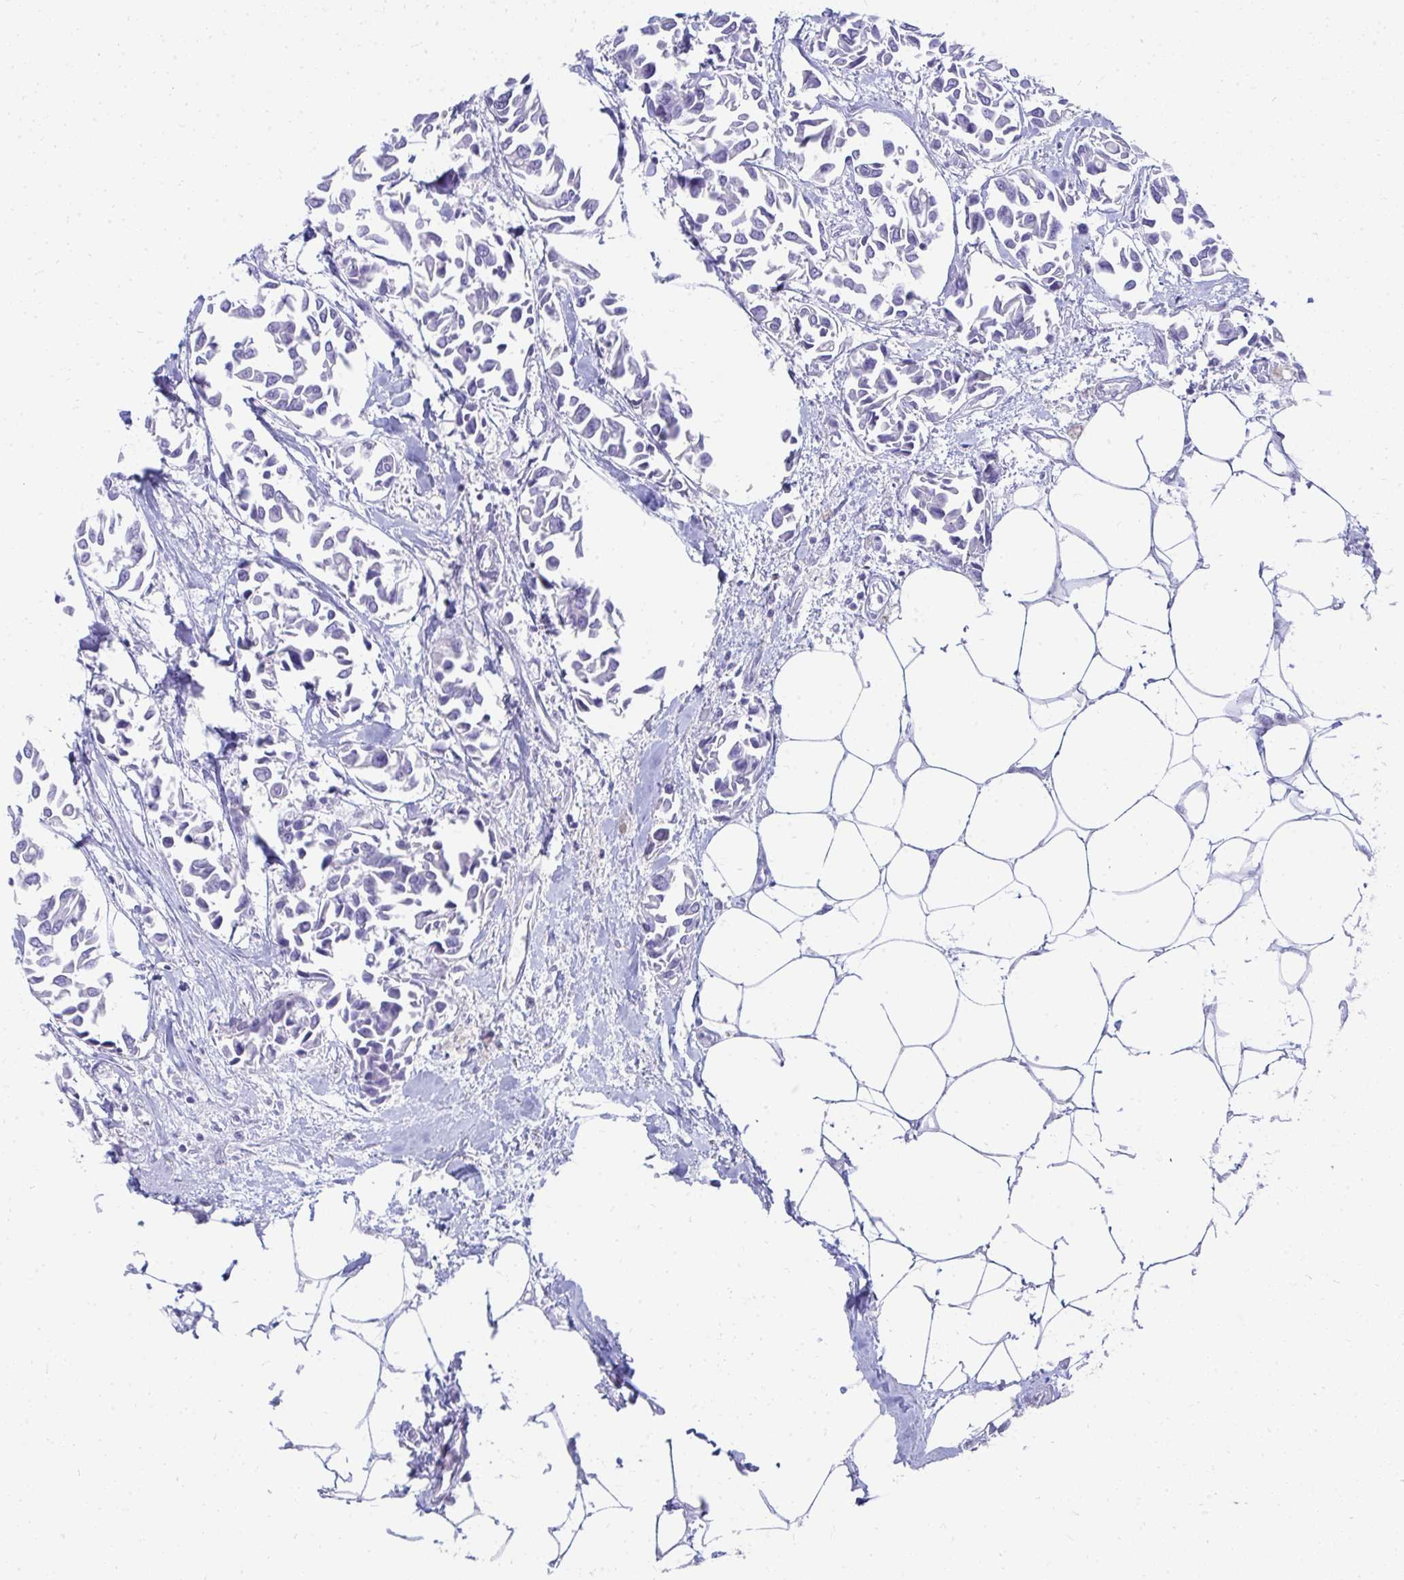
{"staining": {"intensity": "negative", "quantity": "none", "location": "none"}, "tissue": "breast cancer", "cell_type": "Tumor cells", "image_type": "cancer", "snomed": [{"axis": "morphology", "description": "Duct carcinoma"}, {"axis": "topography", "description": "Breast"}], "caption": "This histopathology image is of breast cancer (infiltrating ductal carcinoma) stained with immunohistochemistry (IHC) to label a protein in brown with the nuclei are counter-stained blue. There is no positivity in tumor cells.", "gene": "SEC14L3", "patient": {"sex": "female", "age": 54}}